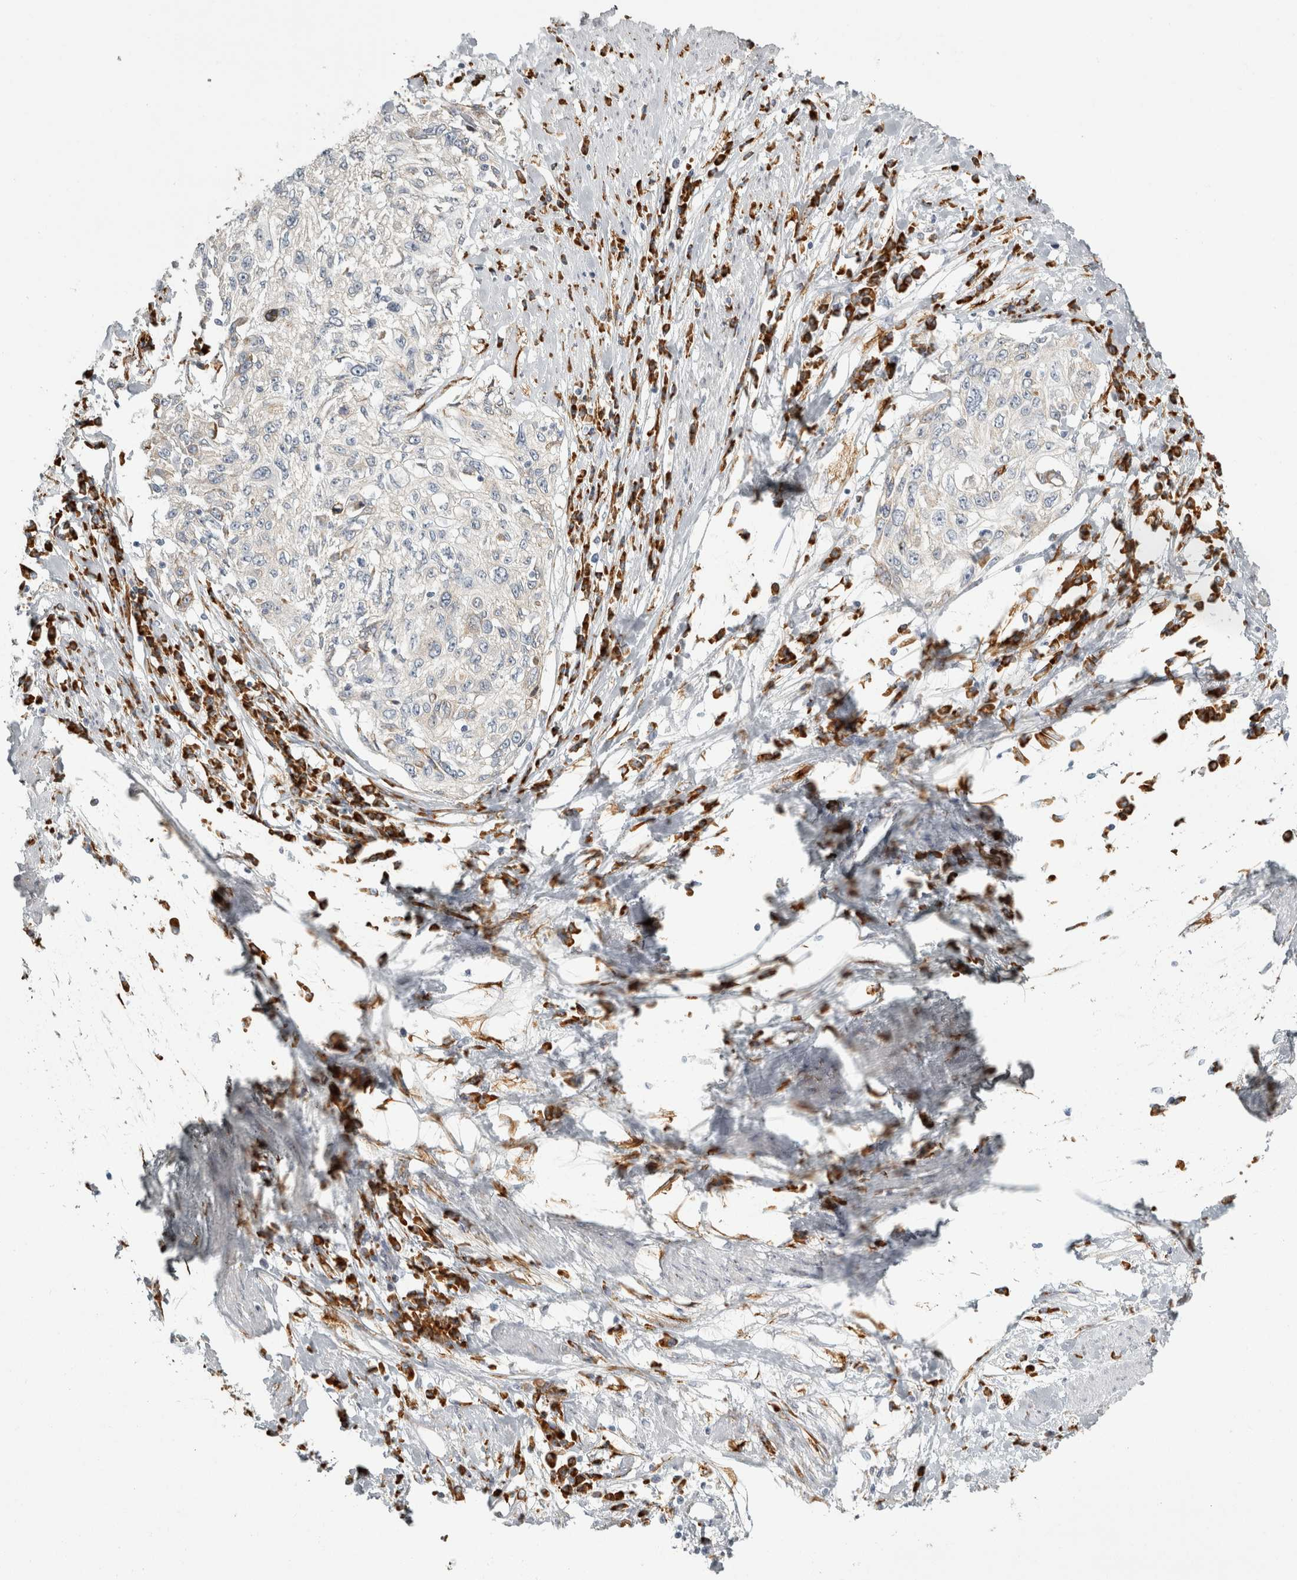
{"staining": {"intensity": "negative", "quantity": "none", "location": "none"}, "tissue": "cervical cancer", "cell_type": "Tumor cells", "image_type": "cancer", "snomed": [{"axis": "morphology", "description": "Squamous cell carcinoma, NOS"}, {"axis": "topography", "description": "Cervix"}], "caption": "An image of human cervical cancer (squamous cell carcinoma) is negative for staining in tumor cells.", "gene": "OSTN", "patient": {"sex": "female", "age": 57}}